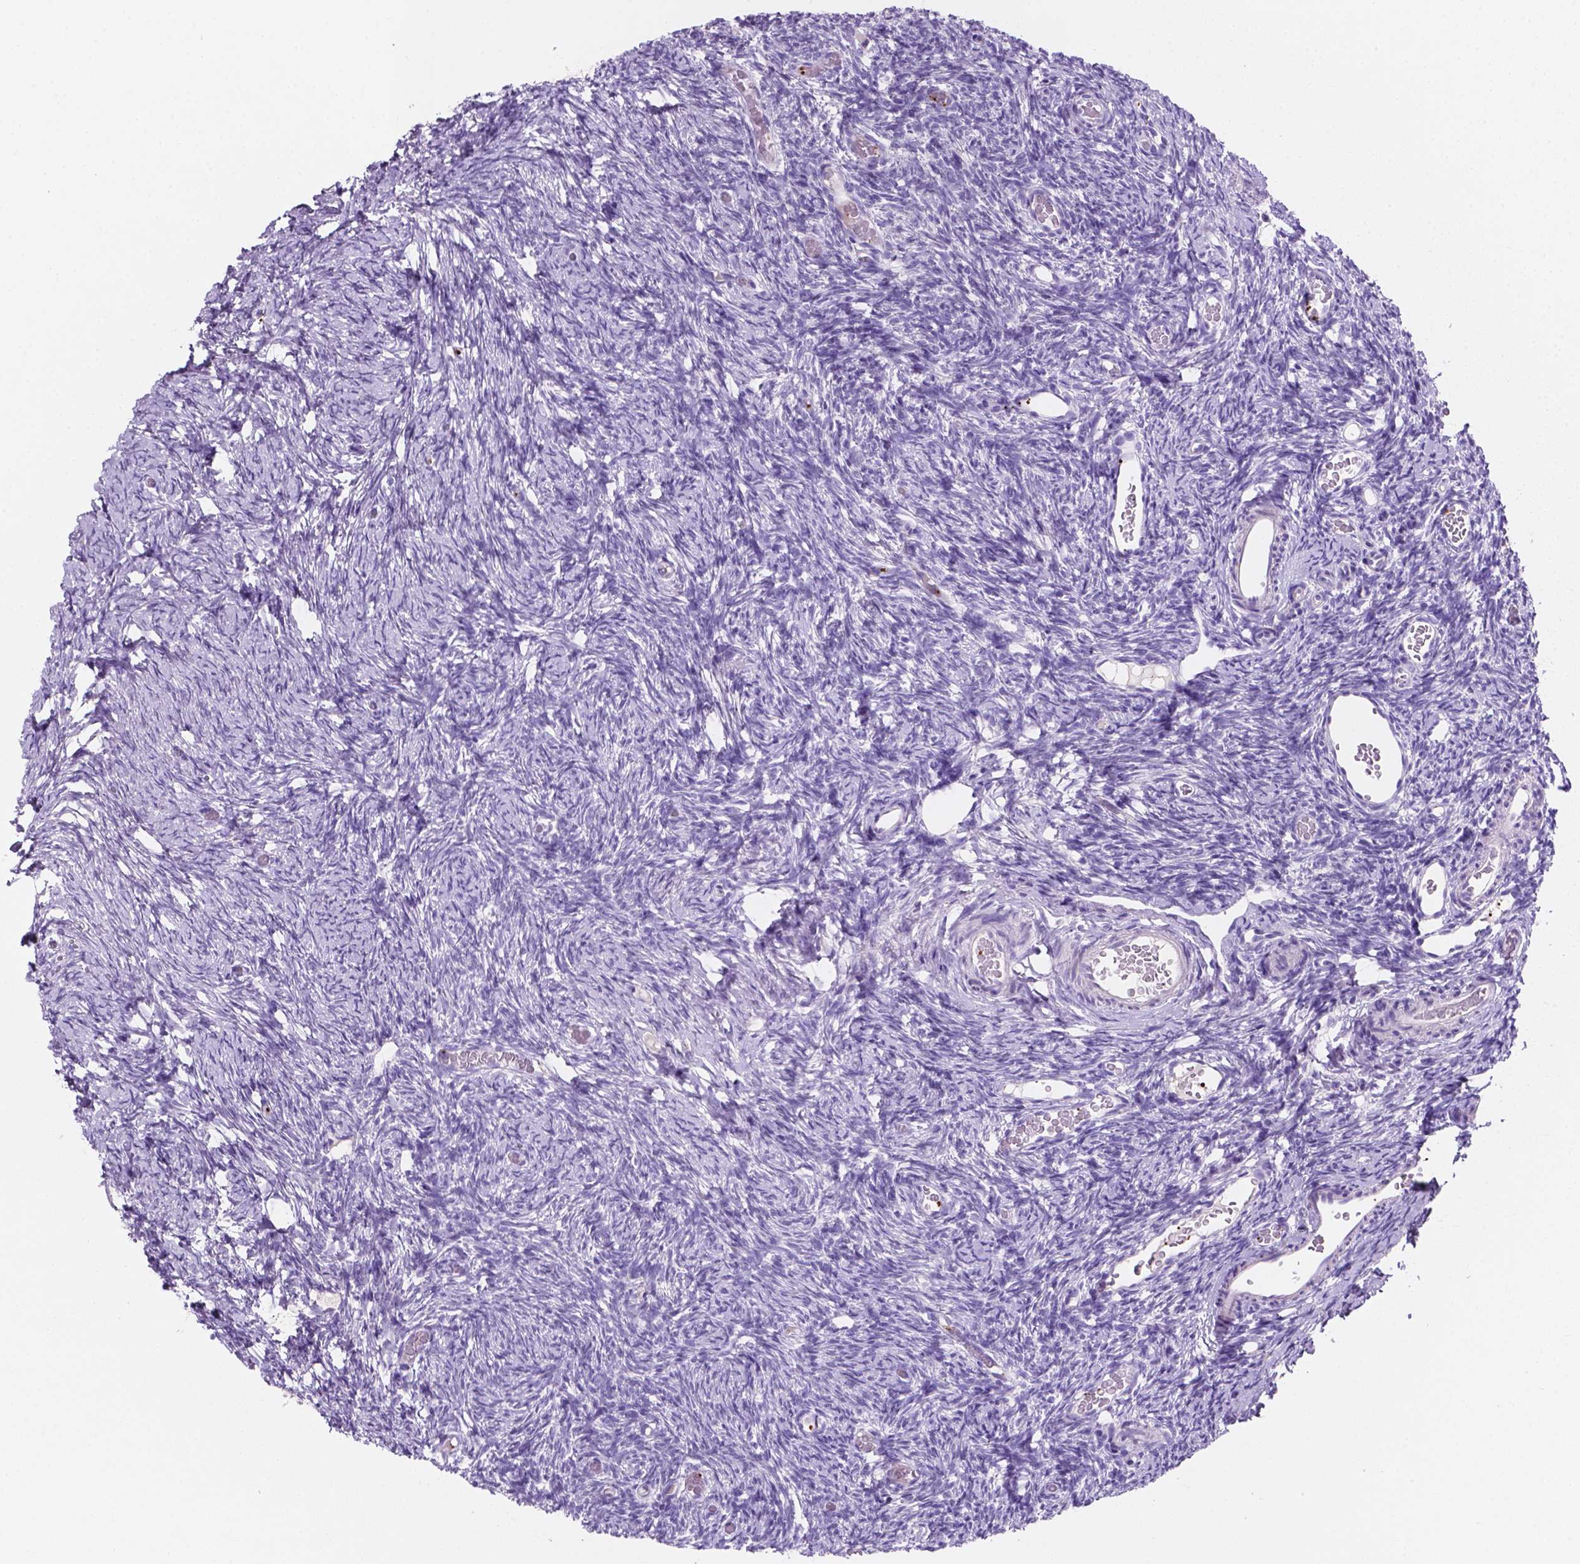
{"staining": {"intensity": "negative", "quantity": "none", "location": "none"}, "tissue": "ovary", "cell_type": "Follicle cells", "image_type": "normal", "snomed": [{"axis": "morphology", "description": "Normal tissue, NOS"}, {"axis": "topography", "description": "Ovary"}], "caption": "An immunohistochemistry (IHC) image of unremarkable ovary is shown. There is no staining in follicle cells of ovary. (Brightfield microscopy of DAB (3,3'-diaminobenzidine) IHC at high magnification).", "gene": "EBLN2", "patient": {"sex": "female", "age": 39}}